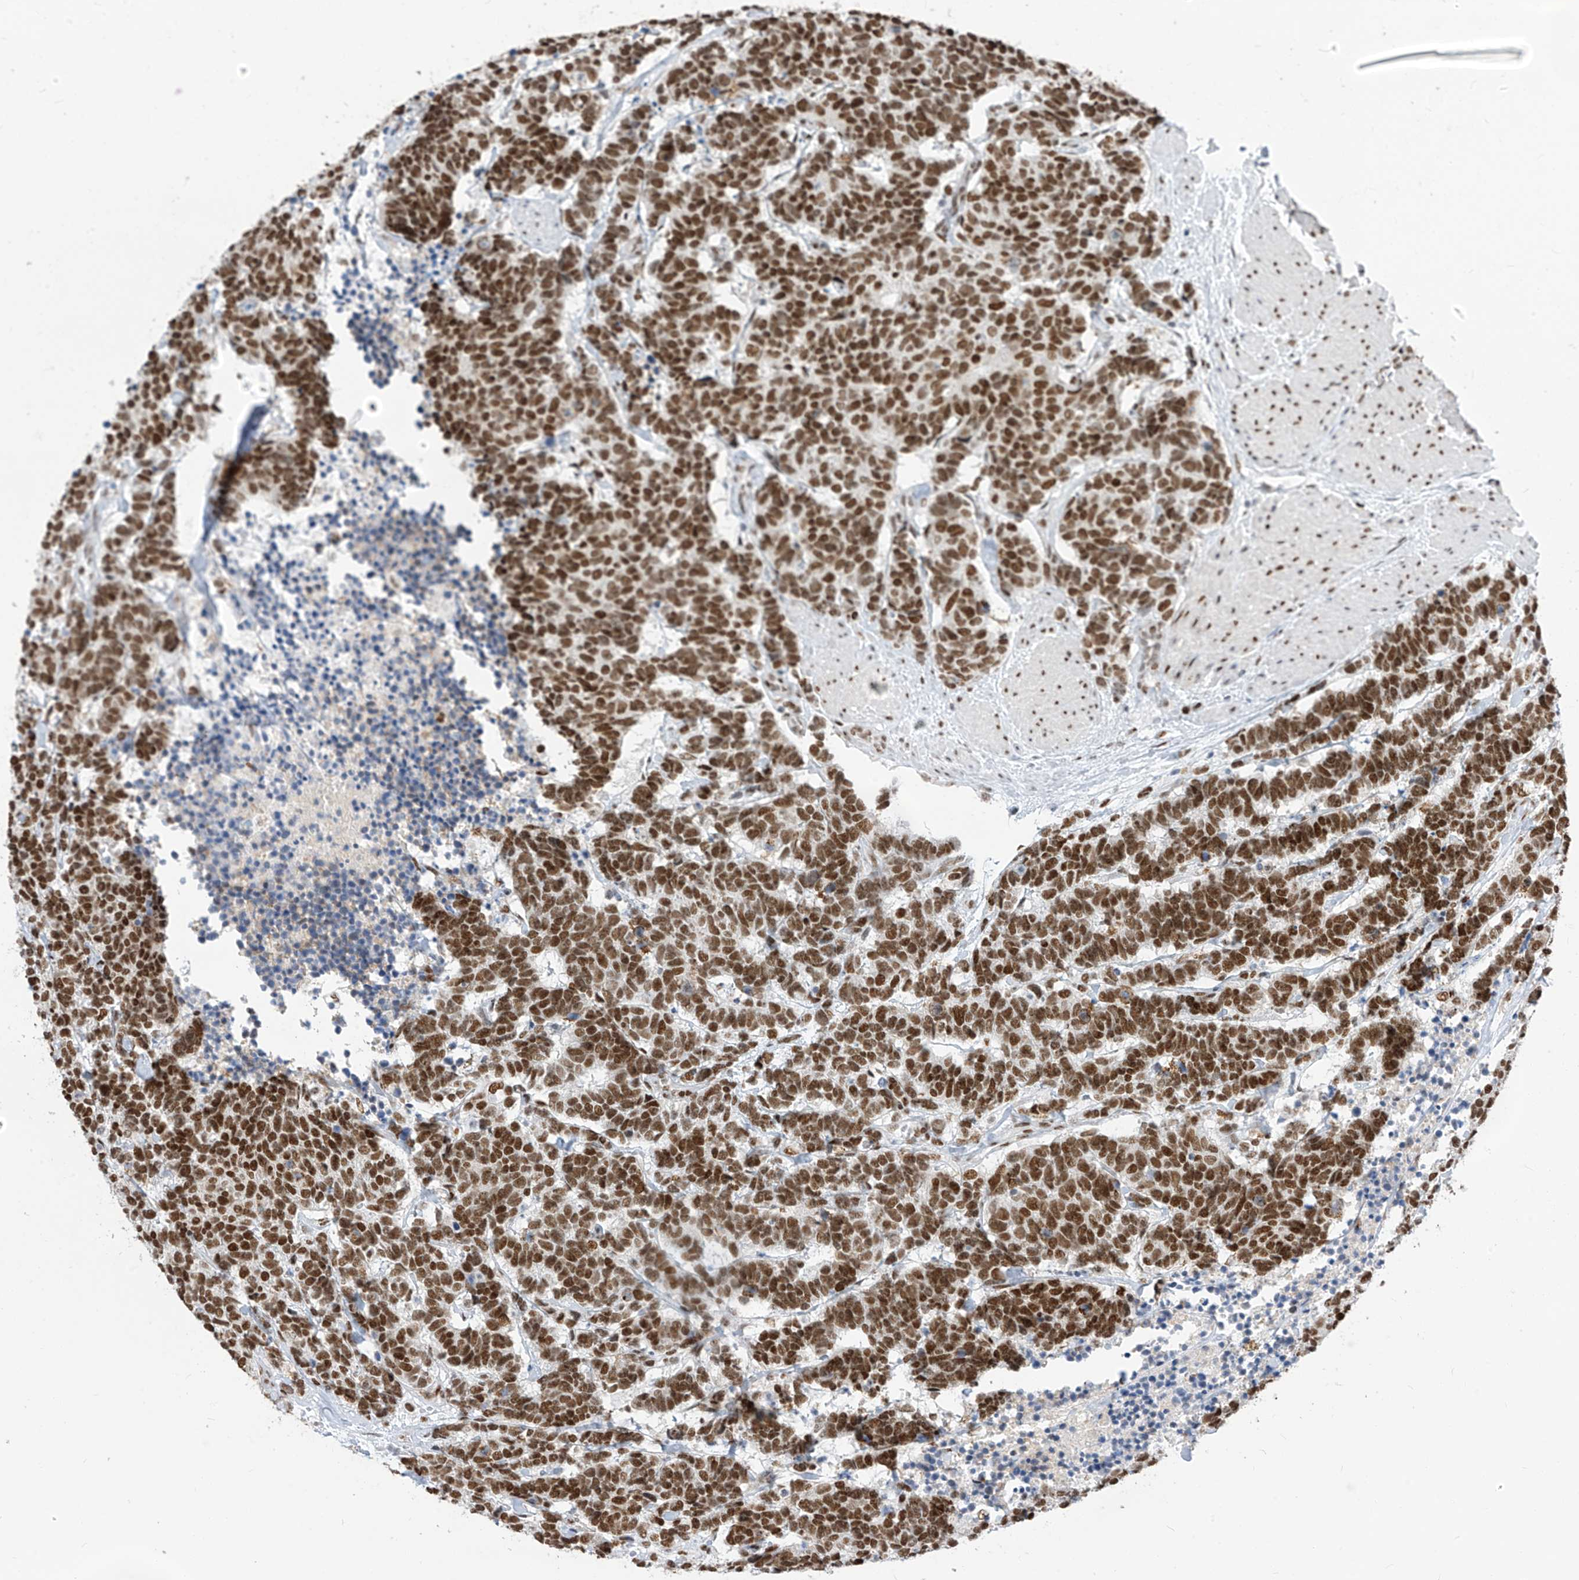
{"staining": {"intensity": "strong", "quantity": ">75%", "location": "nuclear"}, "tissue": "carcinoid", "cell_type": "Tumor cells", "image_type": "cancer", "snomed": [{"axis": "morphology", "description": "Carcinoma, NOS"}, {"axis": "morphology", "description": "Carcinoid, malignant, NOS"}, {"axis": "topography", "description": "Urinary bladder"}], "caption": "Immunohistochemistry (IHC) image of malignant carcinoid stained for a protein (brown), which shows high levels of strong nuclear expression in approximately >75% of tumor cells.", "gene": "KHSRP", "patient": {"sex": "male", "age": 57}}